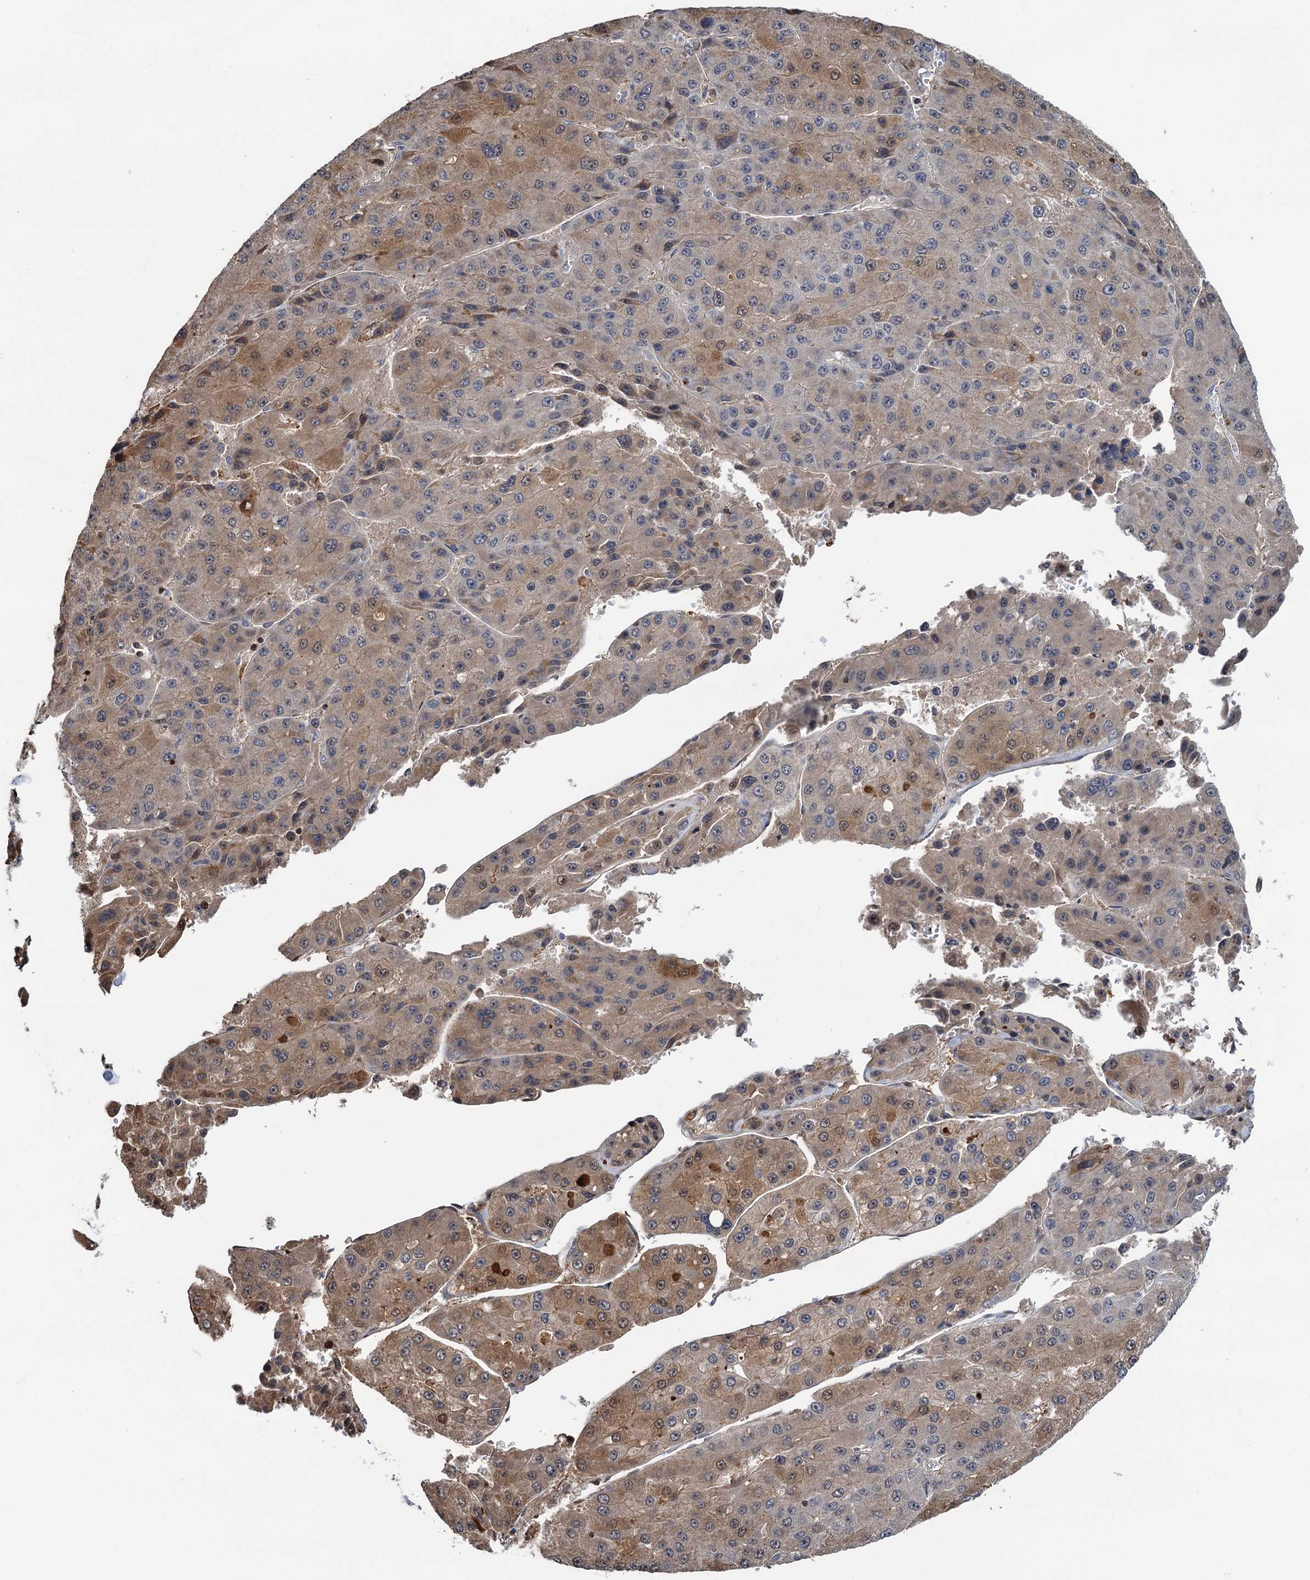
{"staining": {"intensity": "weak", "quantity": "25%-75%", "location": "cytoplasmic/membranous"}, "tissue": "liver cancer", "cell_type": "Tumor cells", "image_type": "cancer", "snomed": [{"axis": "morphology", "description": "Carcinoma, Hepatocellular, NOS"}, {"axis": "topography", "description": "Liver"}], "caption": "The micrograph displays a brown stain indicating the presence of a protein in the cytoplasmic/membranous of tumor cells in liver cancer.", "gene": "CCDC102A", "patient": {"sex": "female", "age": 73}}